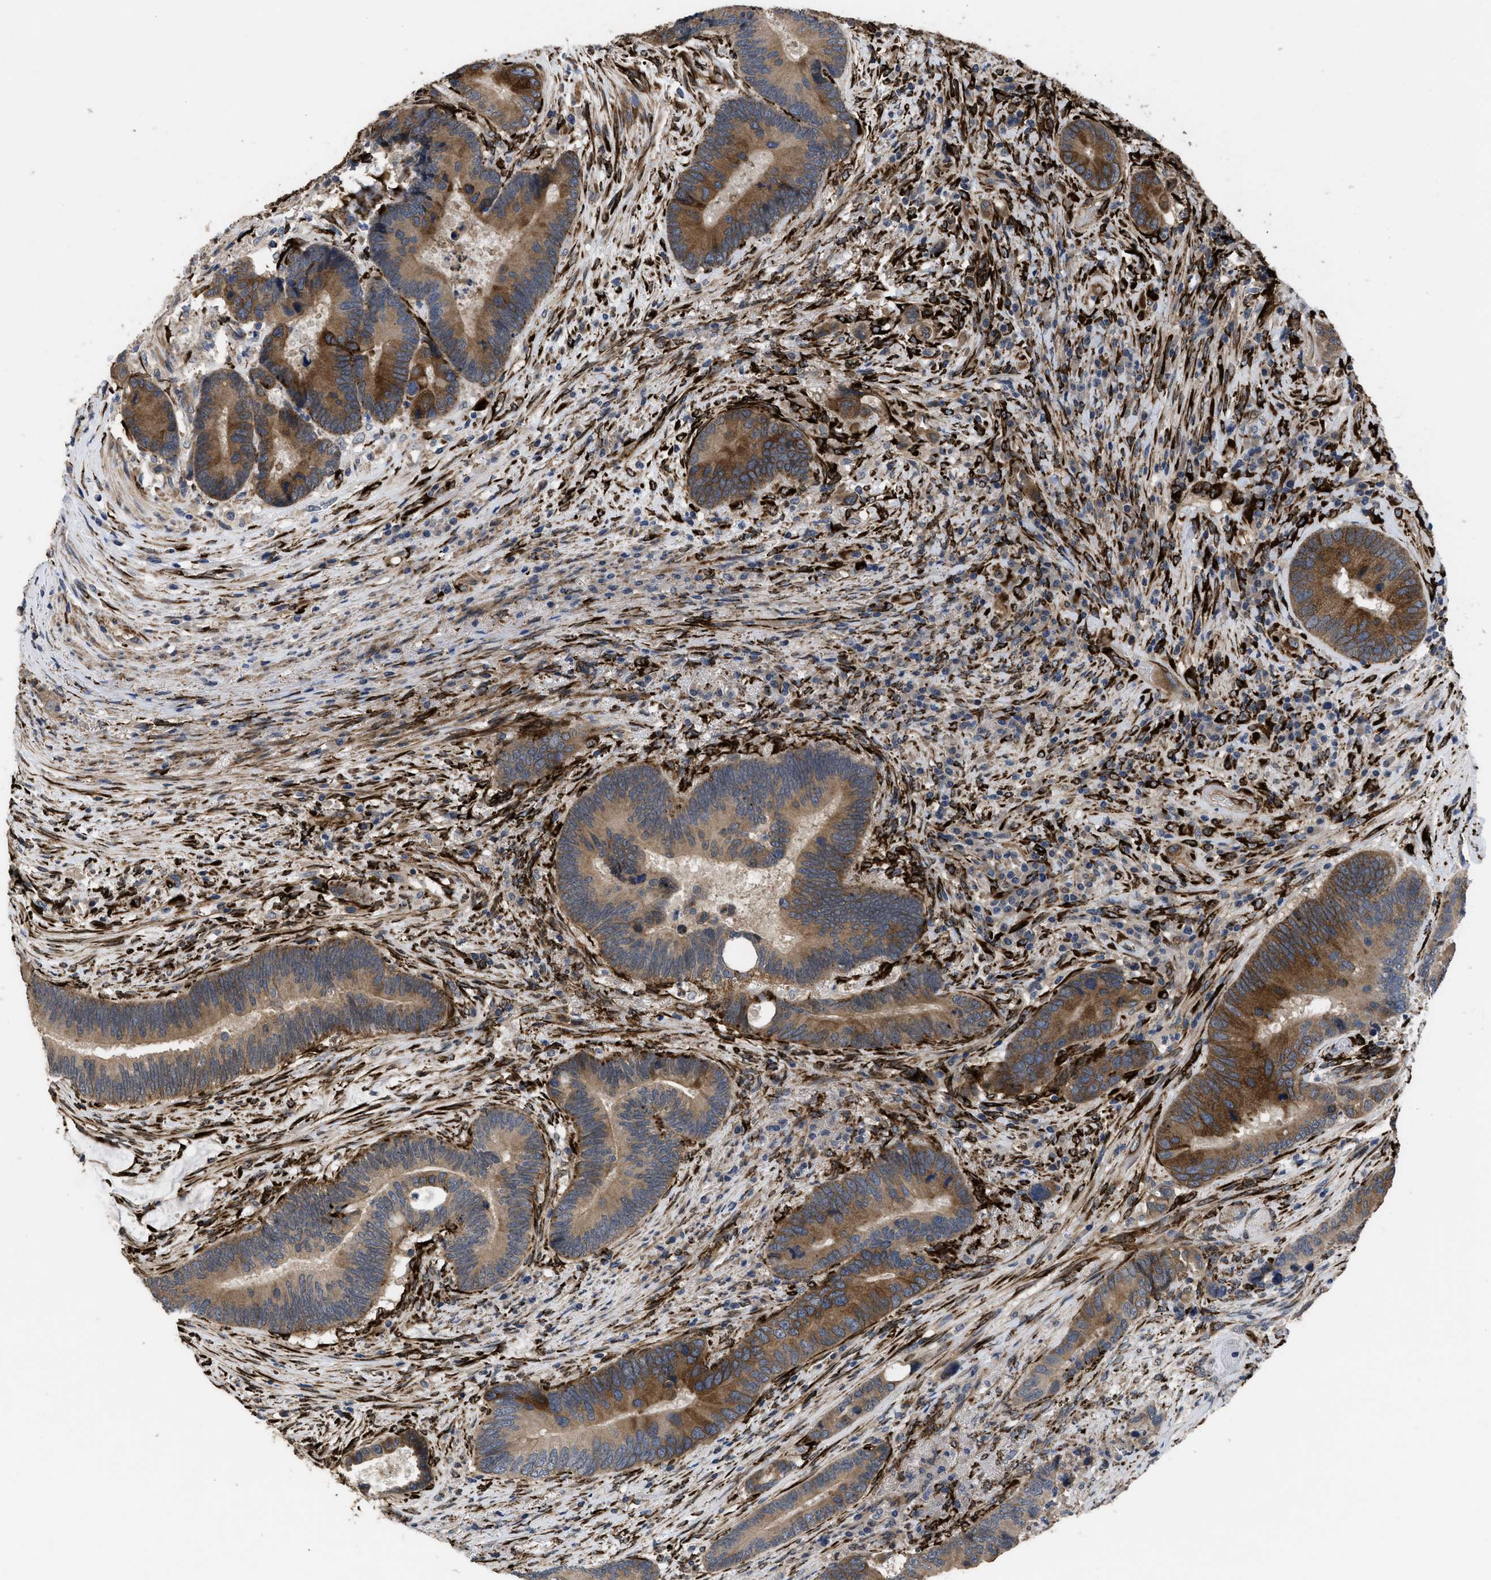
{"staining": {"intensity": "moderate", "quantity": ">75%", "location": "cytoplasmic/membranous"}, "tissue": "colorectal cancer", "cell_type": "Tumor cells", "image_type": "cancer", "snomed": [{"axis": "morphology", "description": "Adenocarcinoma, NOS"}, {"axis": "topography", "description": "Rectum"}], "caption": "Brown immunohistochemical staining in human colorectal cancer exhibits moderate cytoplasmic/membranous staining in about >75% of tumor cells. Immunohistochemistry stains the protein of interest in brown and the nuclei are stained blue.", "gene": "SQLE", "patient": {"sex": "female", "age": 89}}